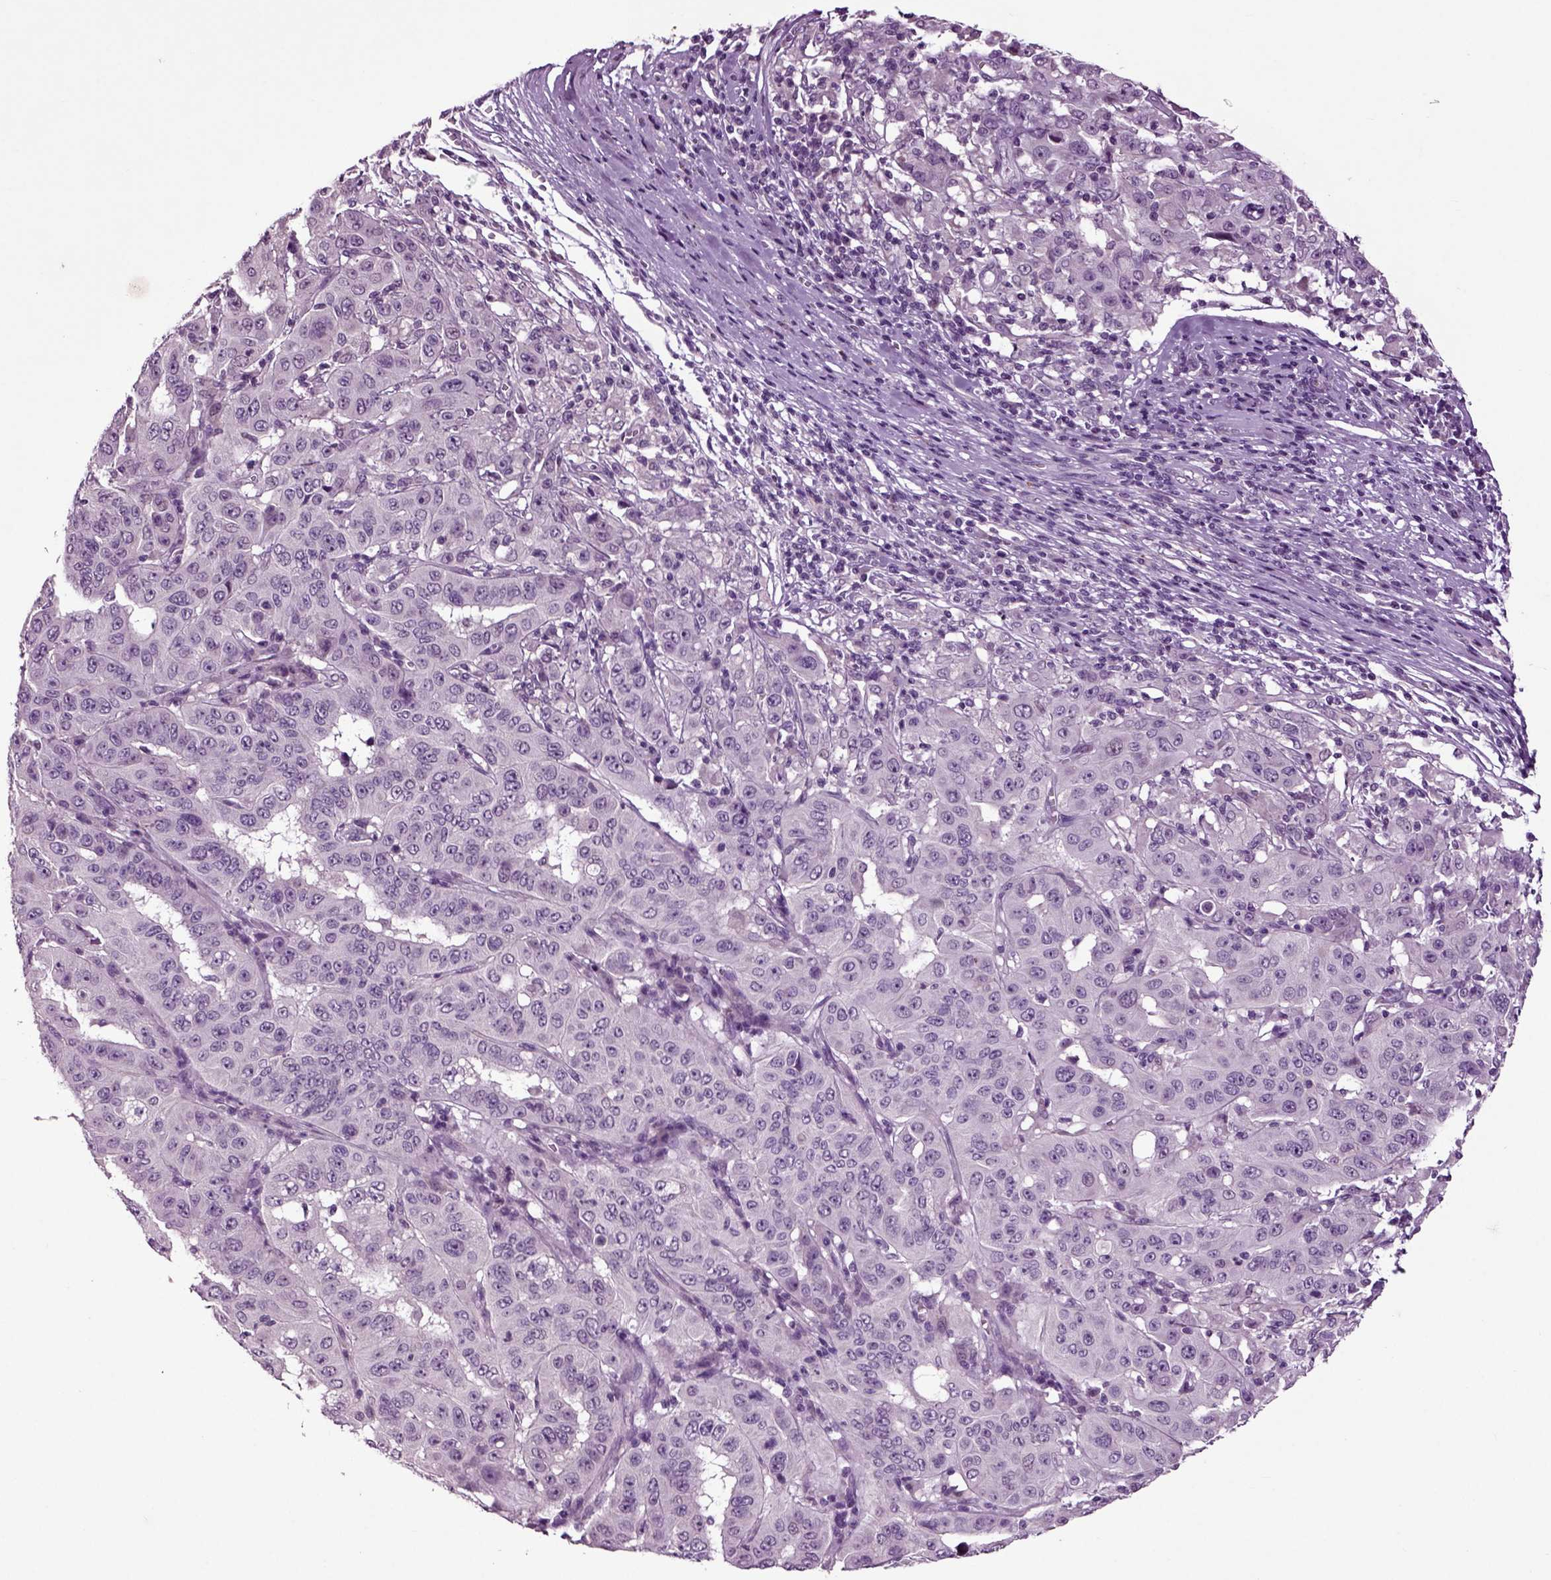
{"staining": {"intensity": "negative", "quantity": "none", "location": "none"}, "tissue": "pancreatic cancer", "cell_type": "Tumor cells", "image_type": "cancer", "snomed": [{"axis": "morphology", "description": "Adenocarcinoma, NOS"}, {"axis": "topography", "description": "Pancreas"}], "caption": "Adenocarcinoma (pancreatic) was stained to show a protein in brown. There is no significant expression in tumor cells.", "gene": "CRHR1", "patient": {"sex": "male", "age": 63}}